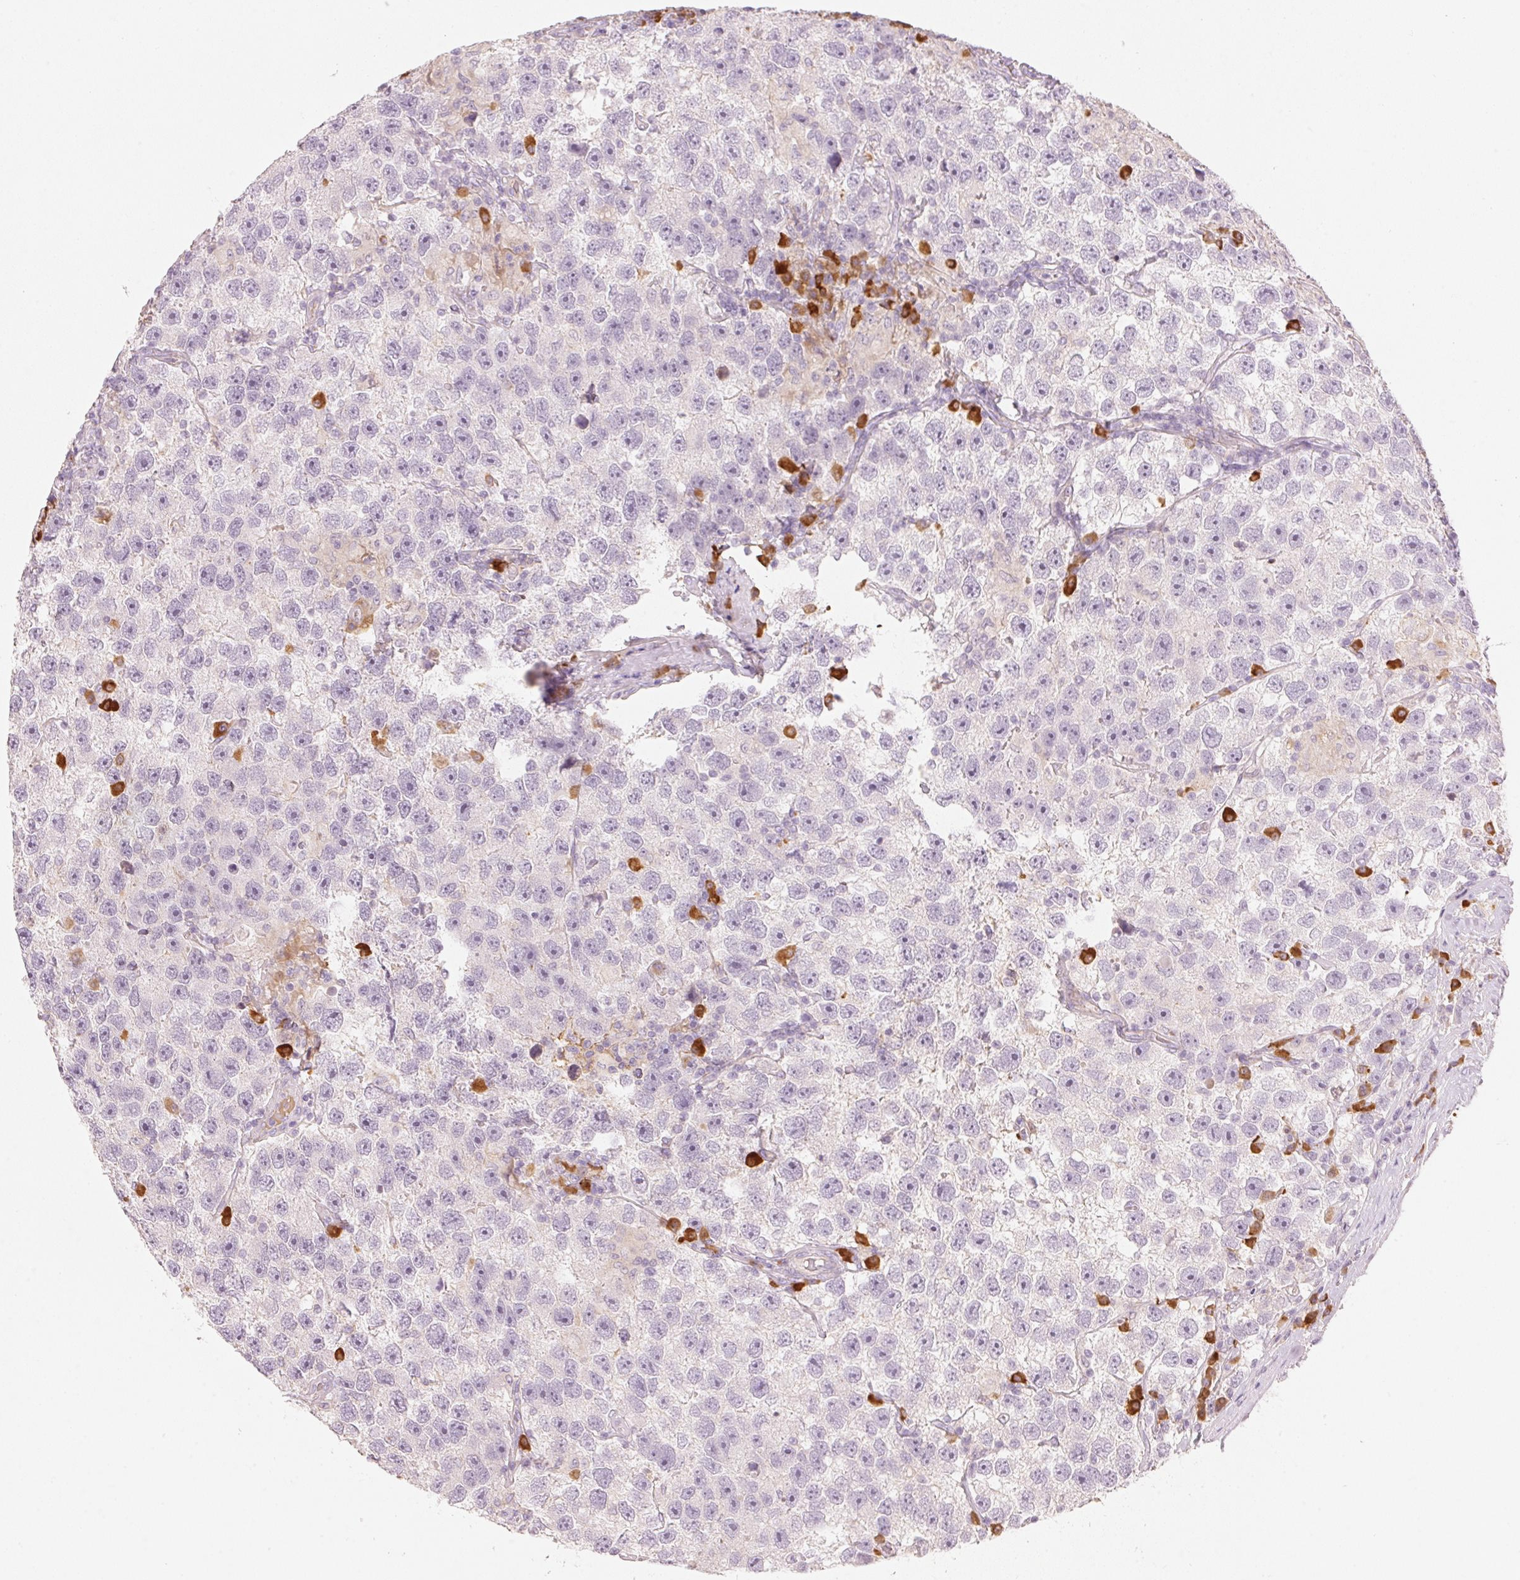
{"staining": {"intensity": "negative", "quantity": "none", "location": "none"}, "tissue": "testis cancer", "cell_type": "Tumor cells", "image_type": "cancer", "snomed": [{"axis": "morphology", "description": "Seminoma, NOS"}, {"axis": "topography", "description": "Testis"}], "caption": "Tumor cells are negative for brown protein staining in seminoma (testis).", "gene": "RMDN2", "patient": {"sex": "male", "age": 26}}